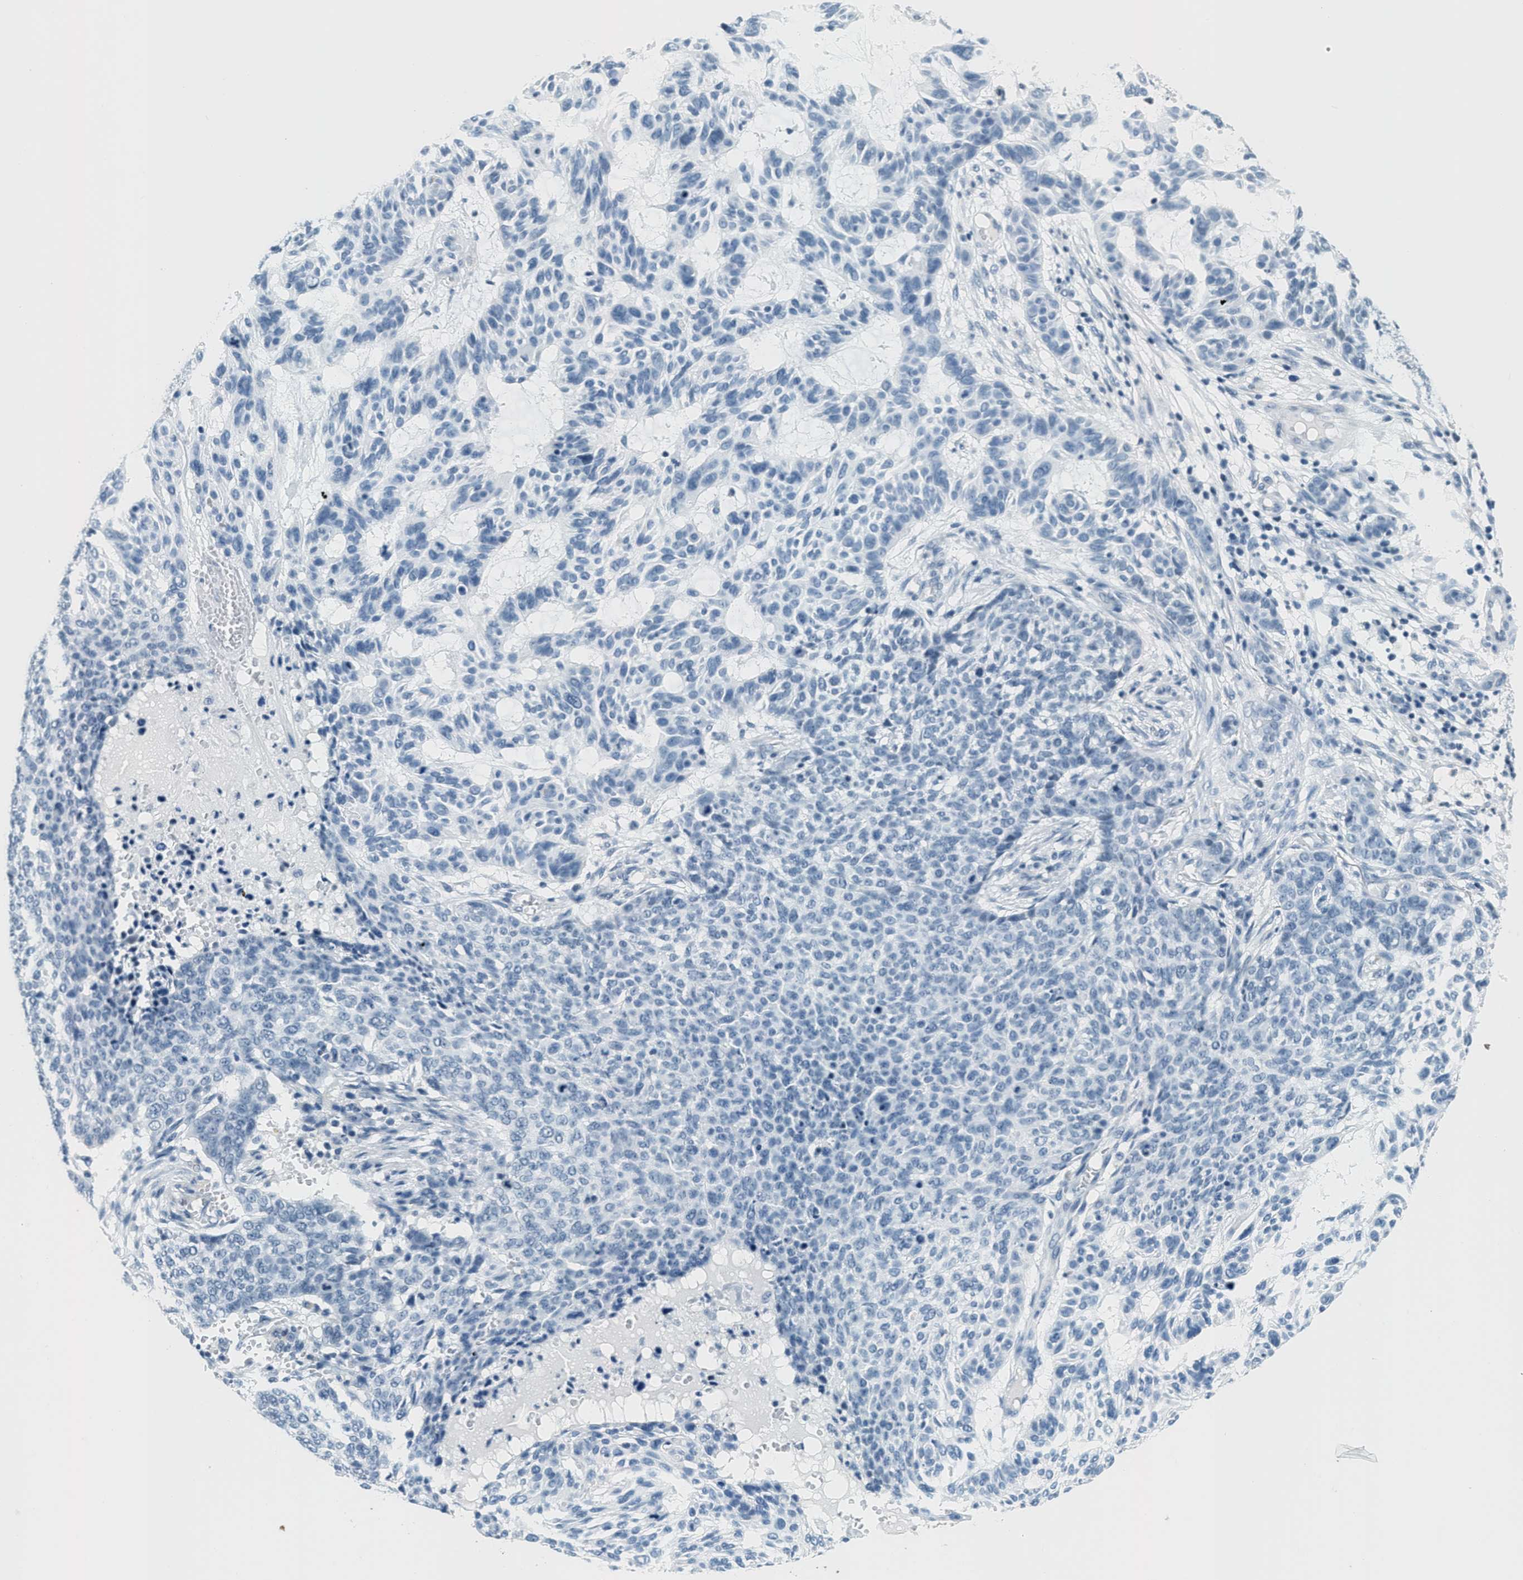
{"staining": {"intensity": "negative", "quantity": "none", "location": "none"}, "tissue": "skin cancer", "cell_type": "Tumor cells", "image_type": "cancer", "snomed": [{"axis": "morphology", "description": "Basal cell carcinoma"}, {"axis": "topography", "description": "Skin"}], "caption": "Immunohistochemistry (IHC) micrograph of neoplastic tissue: basal cell carcinoma (skin) stained with DAB (3,3'-diaminobenzidine) displays no significant protein staining in tumor cells. Nuclei are stained in blue.", "gene": "CA4", "patient": {"sex": "male", "age": 85}}